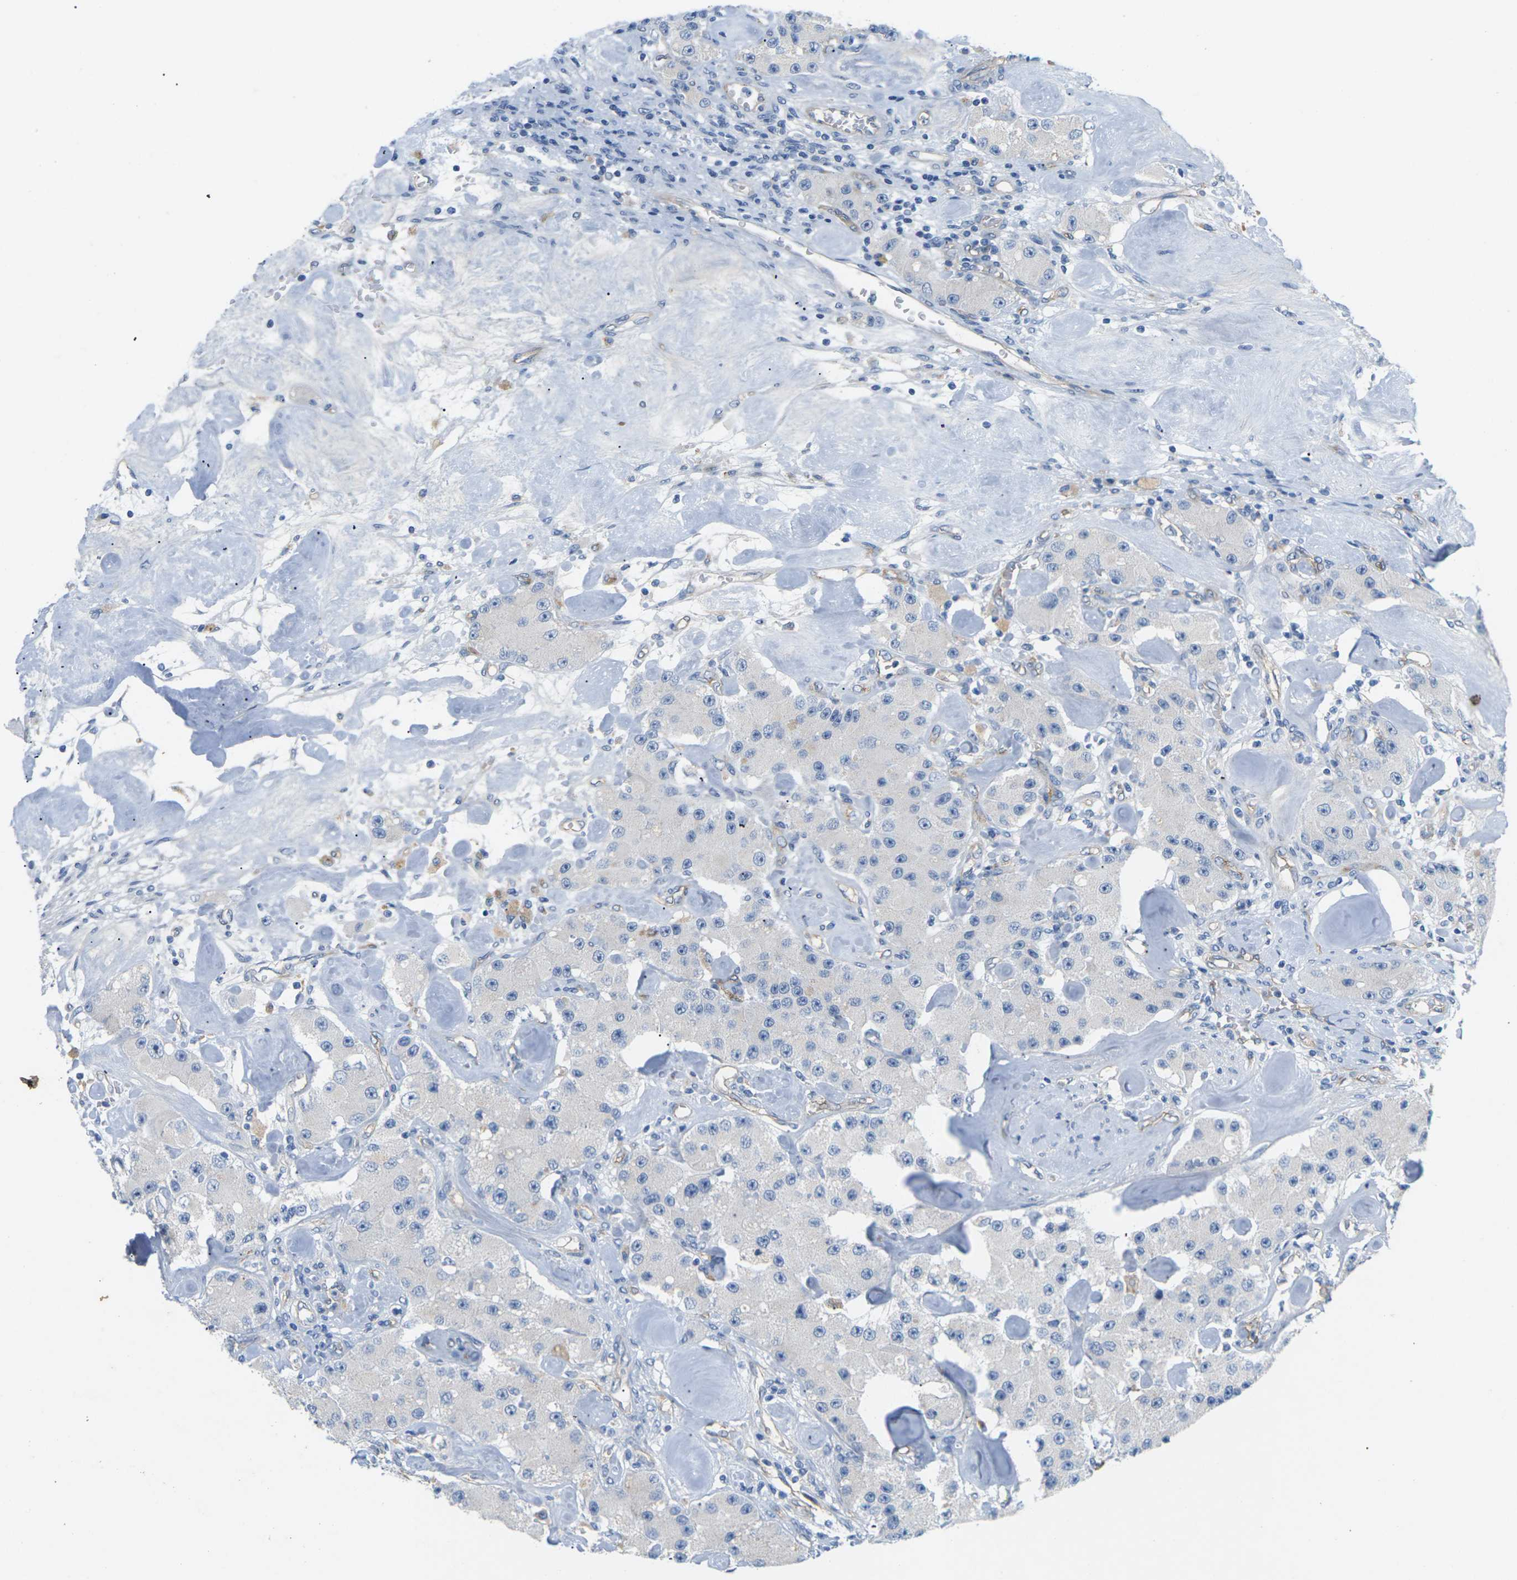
{"staining": {"intensity": "negative", "quantity": "none", "location": "none"}, "tissue": "carcinoid", "cell_type": "Tumor cells", "image_type": "cancer", "snomed": [{"axis": "morphology", "description": "Carcinoid, malignant, NOS"}, {"axis": "topography", "description": "Pancreas"}], "caption": "A high-resolution image shows immunohistochemistry (IHC) staining of carcinoid, which displays no significant staining in tumor cells.", "gene": "ITGA5", "patient": {"sex": "male", "age": 41}}